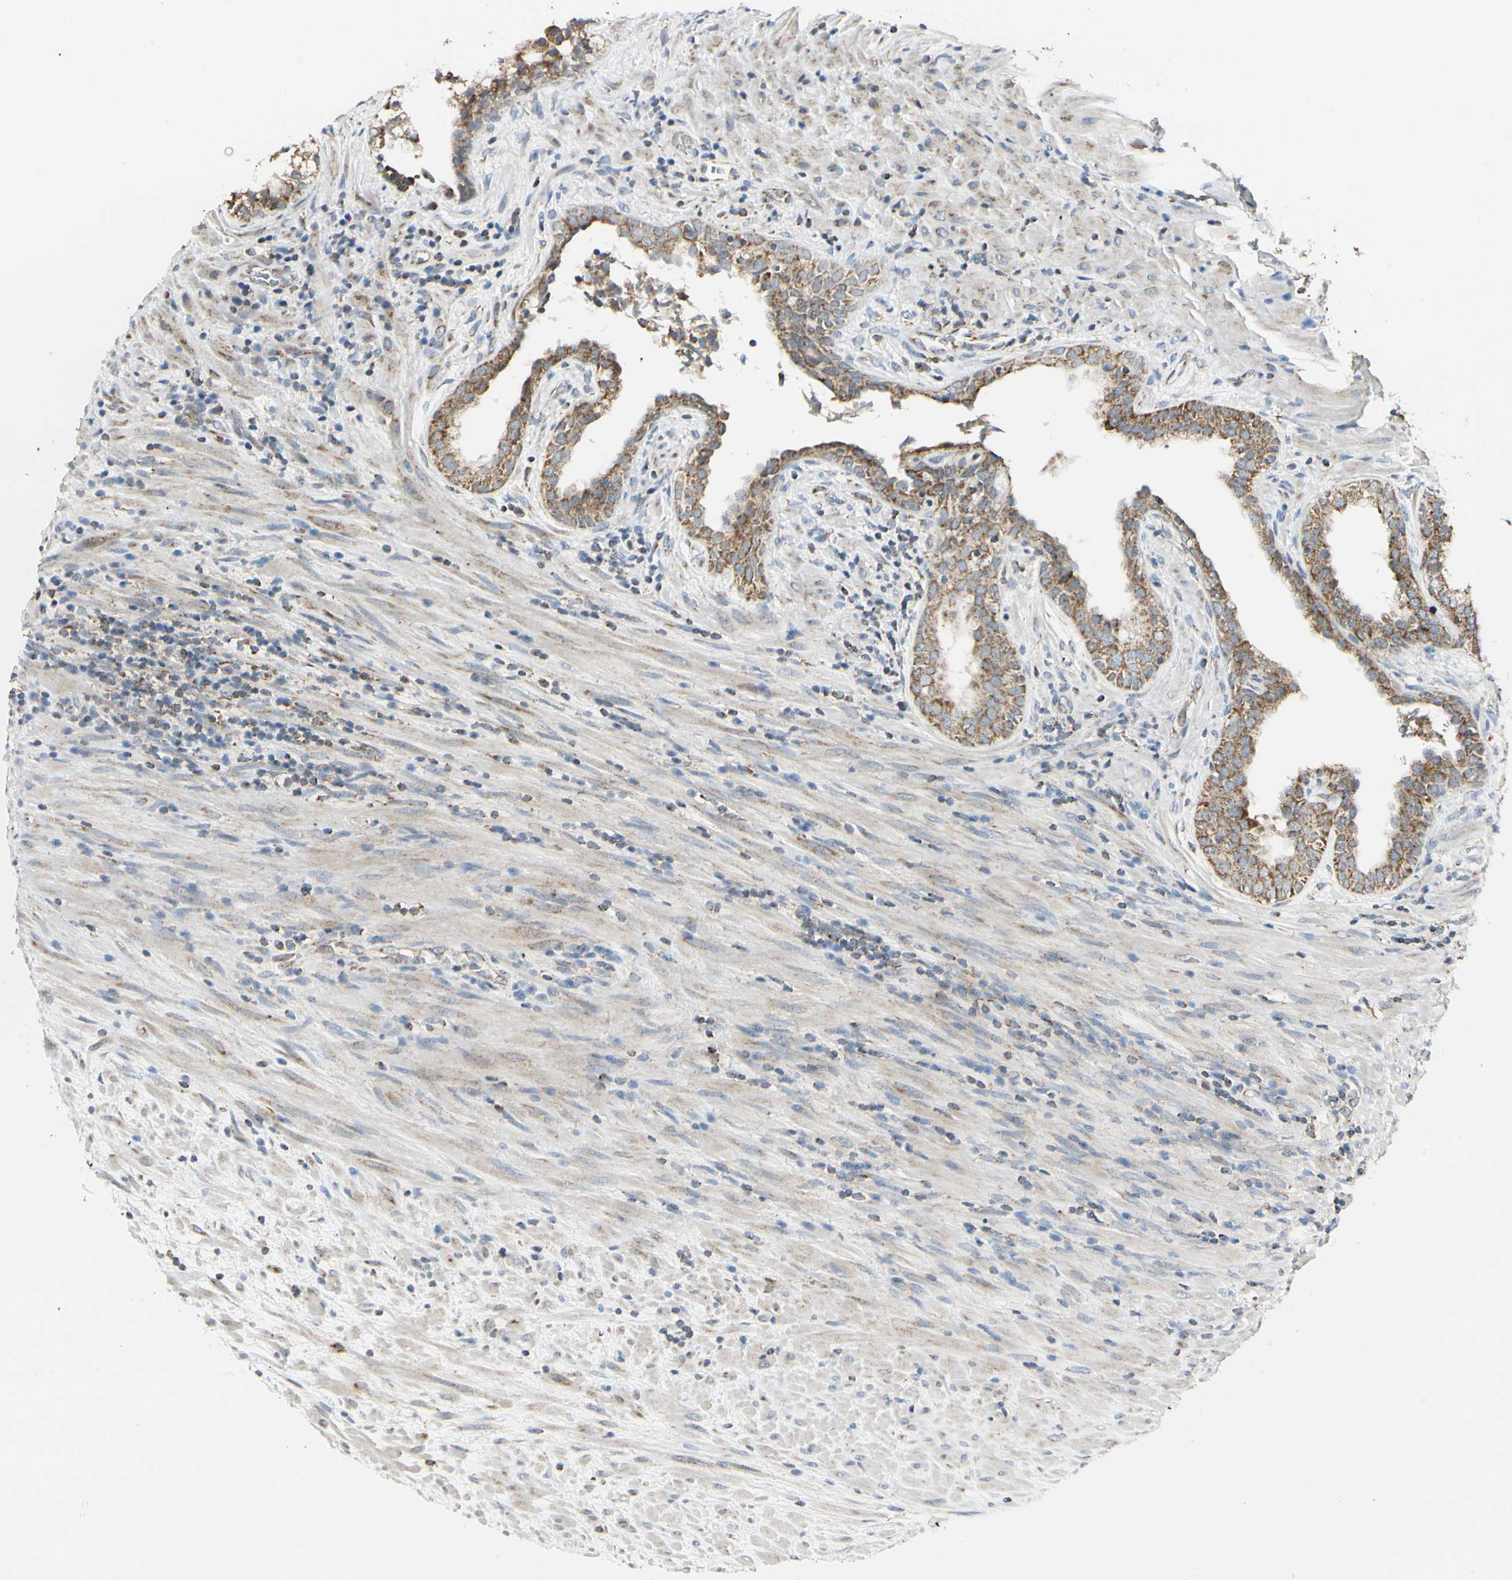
{"staining": {"intensity": "moderate", "quantity": ">75%", "location": "cytoplasmic/membranous"}, "tissue": "prostate", "cell_type": "Glandular cells", "image_type": "normal", "snomed": [{"axis": "morphology", "description": "Normal tissue, NOS"}, {"axis": "topography", "description": "Prostate"}], "caption": "Prostate stained for a protein (brown) demonstrates moderate cytoplasmic/membranous positive staining in about >75% of glandular cells.", "gene": "ANKS6", "patient": {"sex": "male", "age": 76}}